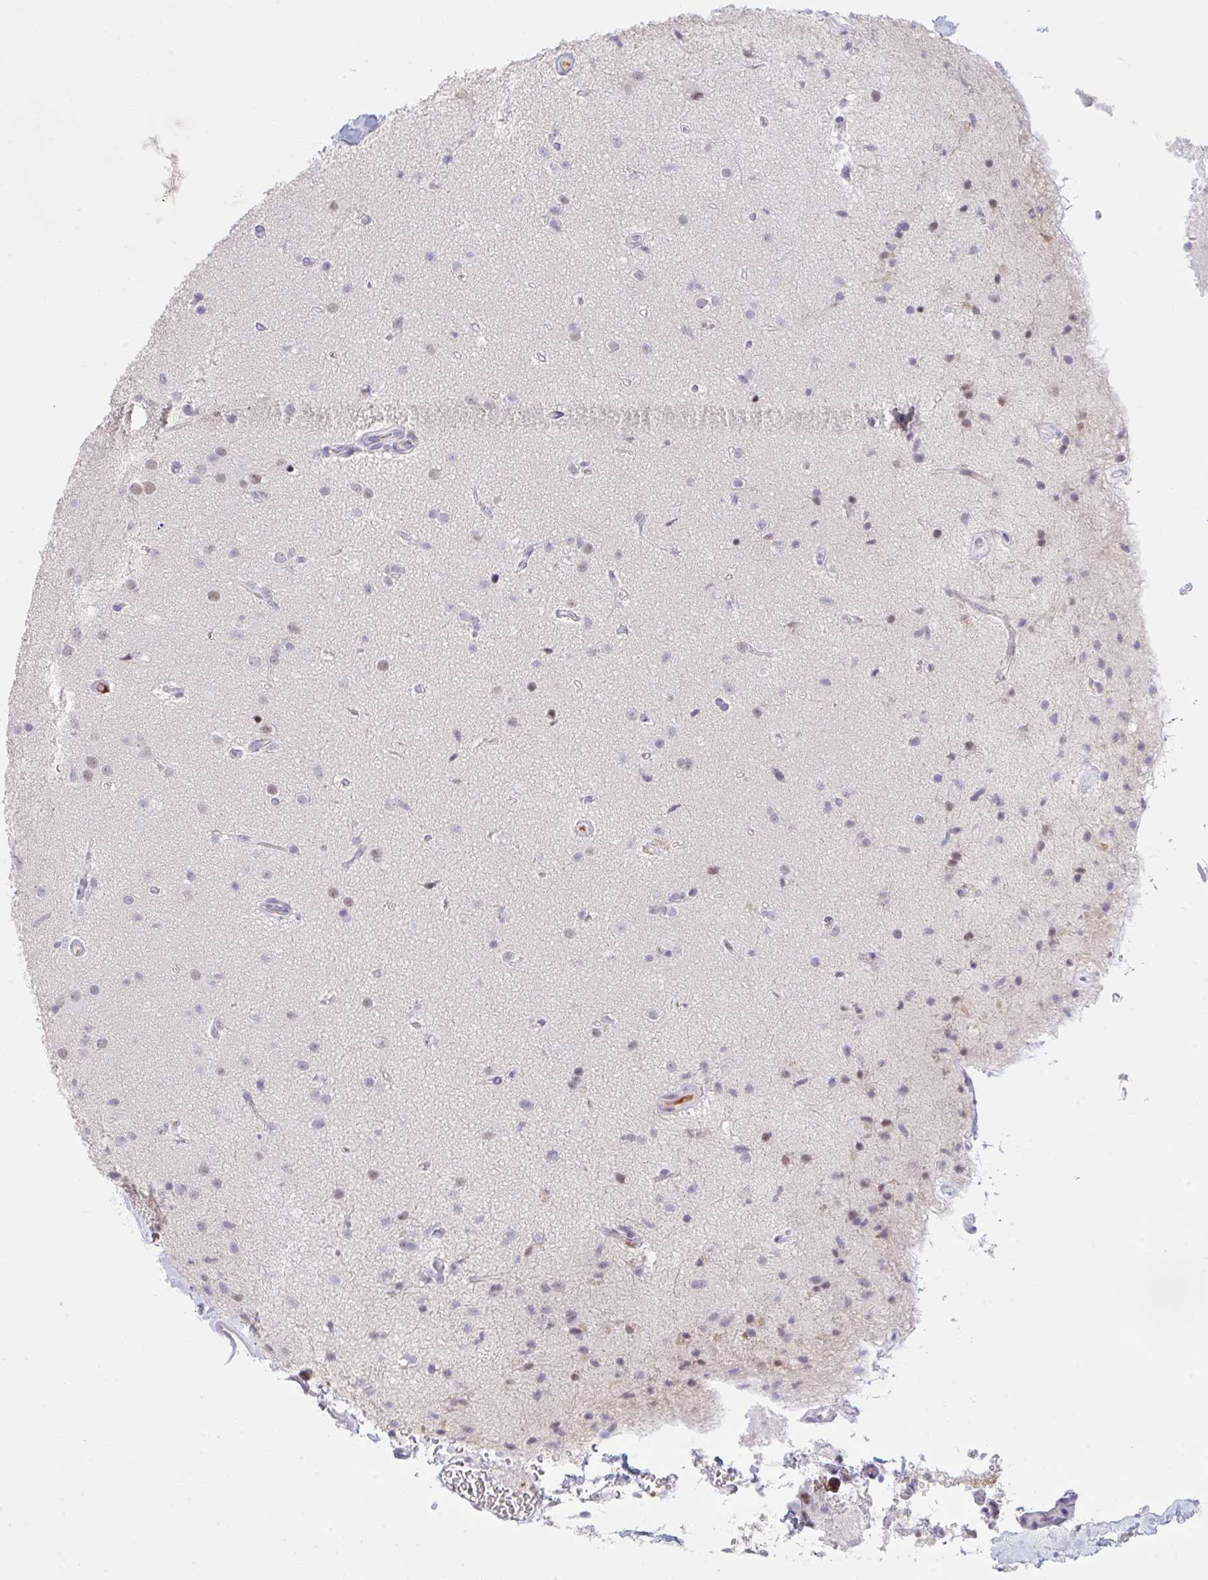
{"staining": {"intensity": "weak", "quantity": "<25%", "location": "nuclear"}, "tissue": "glioma", "cell_type": "Tumor cells", "image_type": "cancer", "snomed": [{"axis": "morphology", "description": "Glioma, malignant, Low grade"}, {"axis": "topography", "description": "Brain"}], "caption": "Tumor cells are negative for protein expression in human malignant low-grade glioma.", "gene": "DSCAML1", "patient": {"sex": "male", "age": 65}}